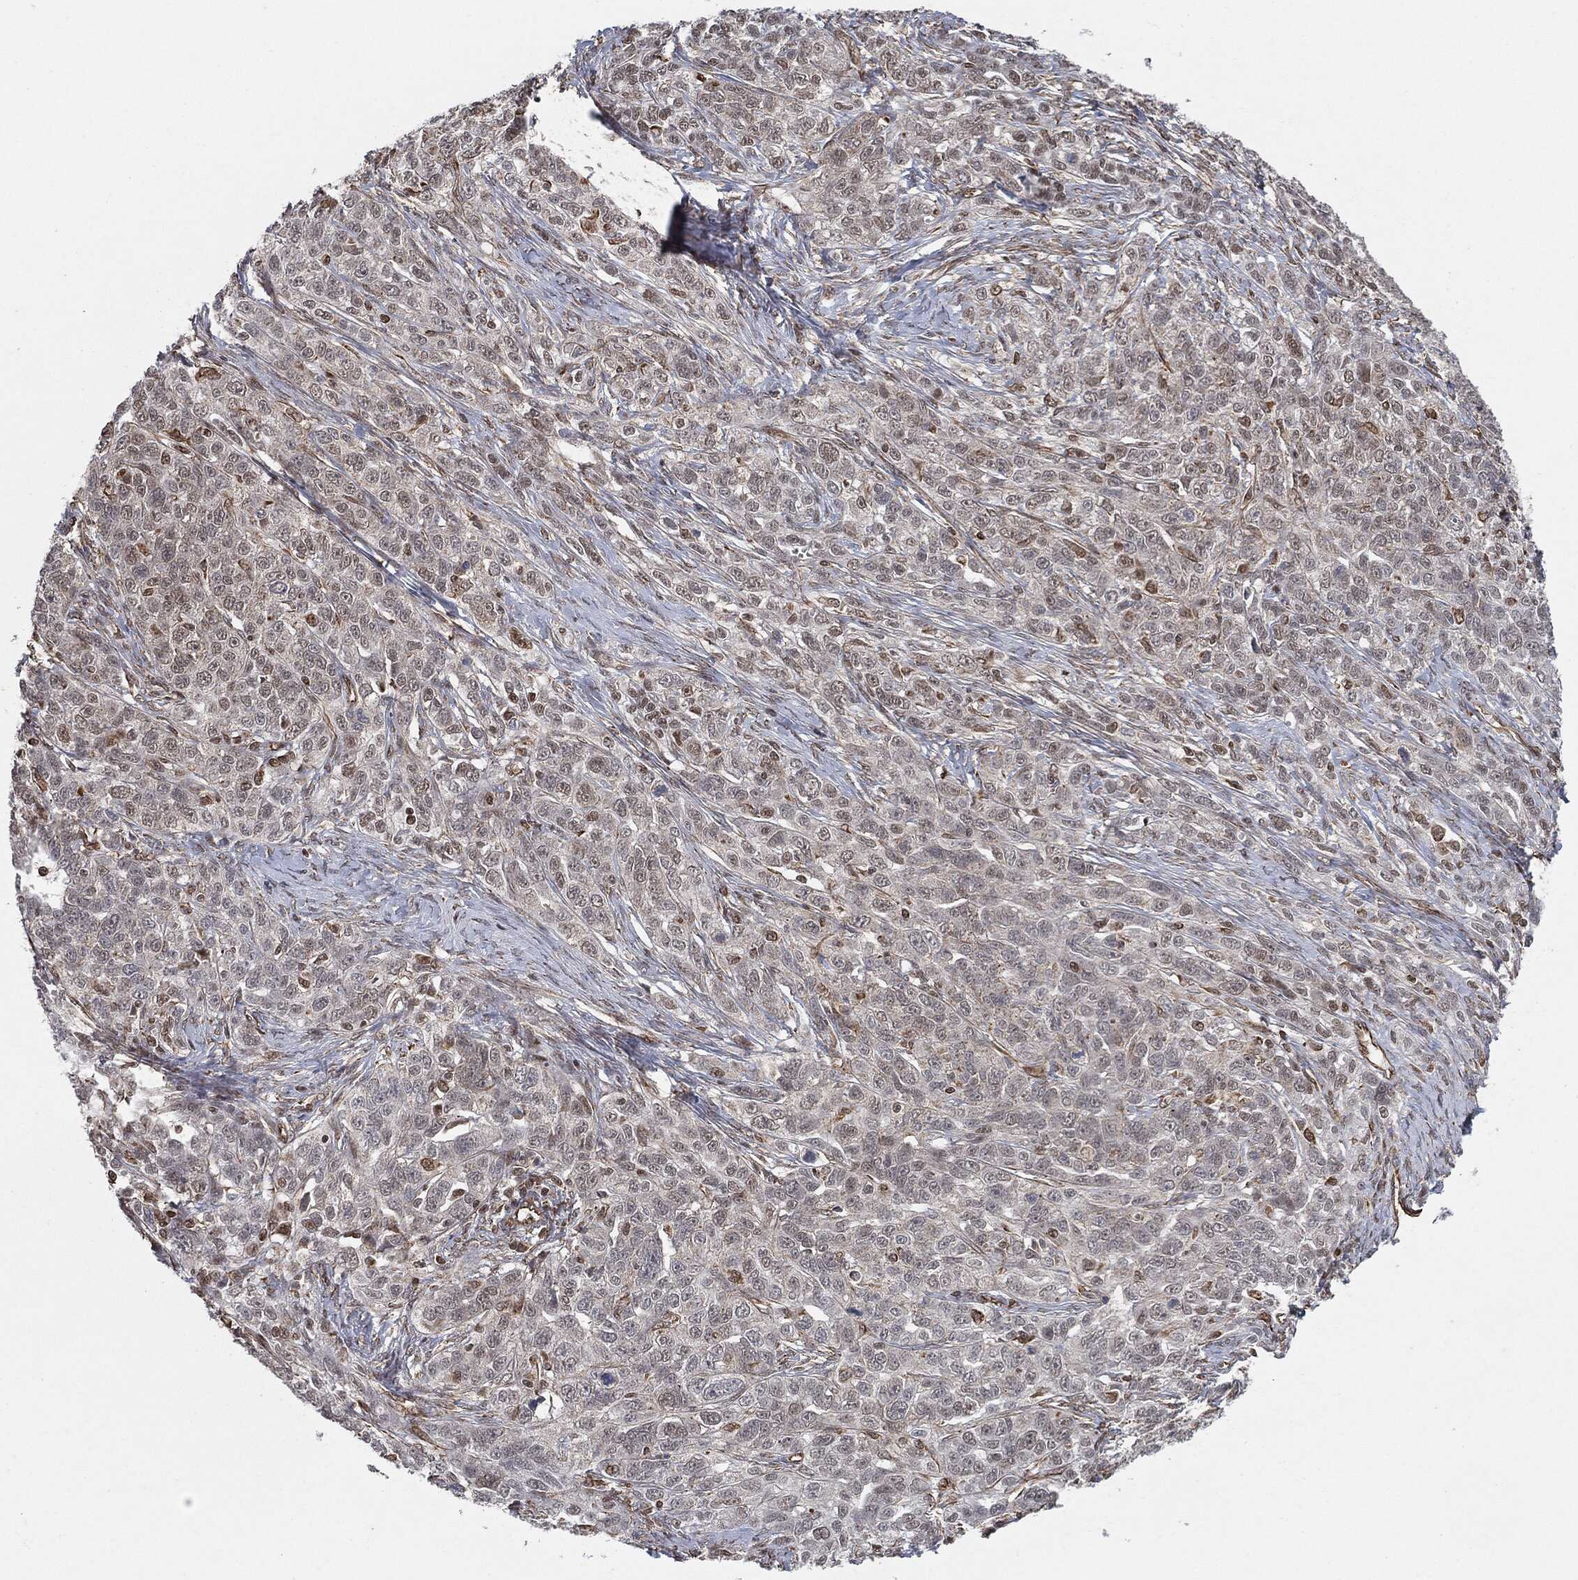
{"staining": {"intensity": "moderate", "quantity": "<25%", "location": "cytoplasmic/membranous"}, "tissue": "ovarian cancer", "cell_type": "Tumor cells", "image_type": "cancer", "snomed": [{"axis": "morphology", "description": "Cystadenocarcinoma, serous, NOS"}, {"axis": "topography", "description": "Ovary"}], "caption": "There is low levels of moderate cytoplasmic/membranous expression in tumor cells of ovarian cancer (serous cystadenocarcinoma), as demonstrated by immunohistochemical staining (brown color).", "gene": "TP53RK", "patient": {"sex": "female", "age": 71}}